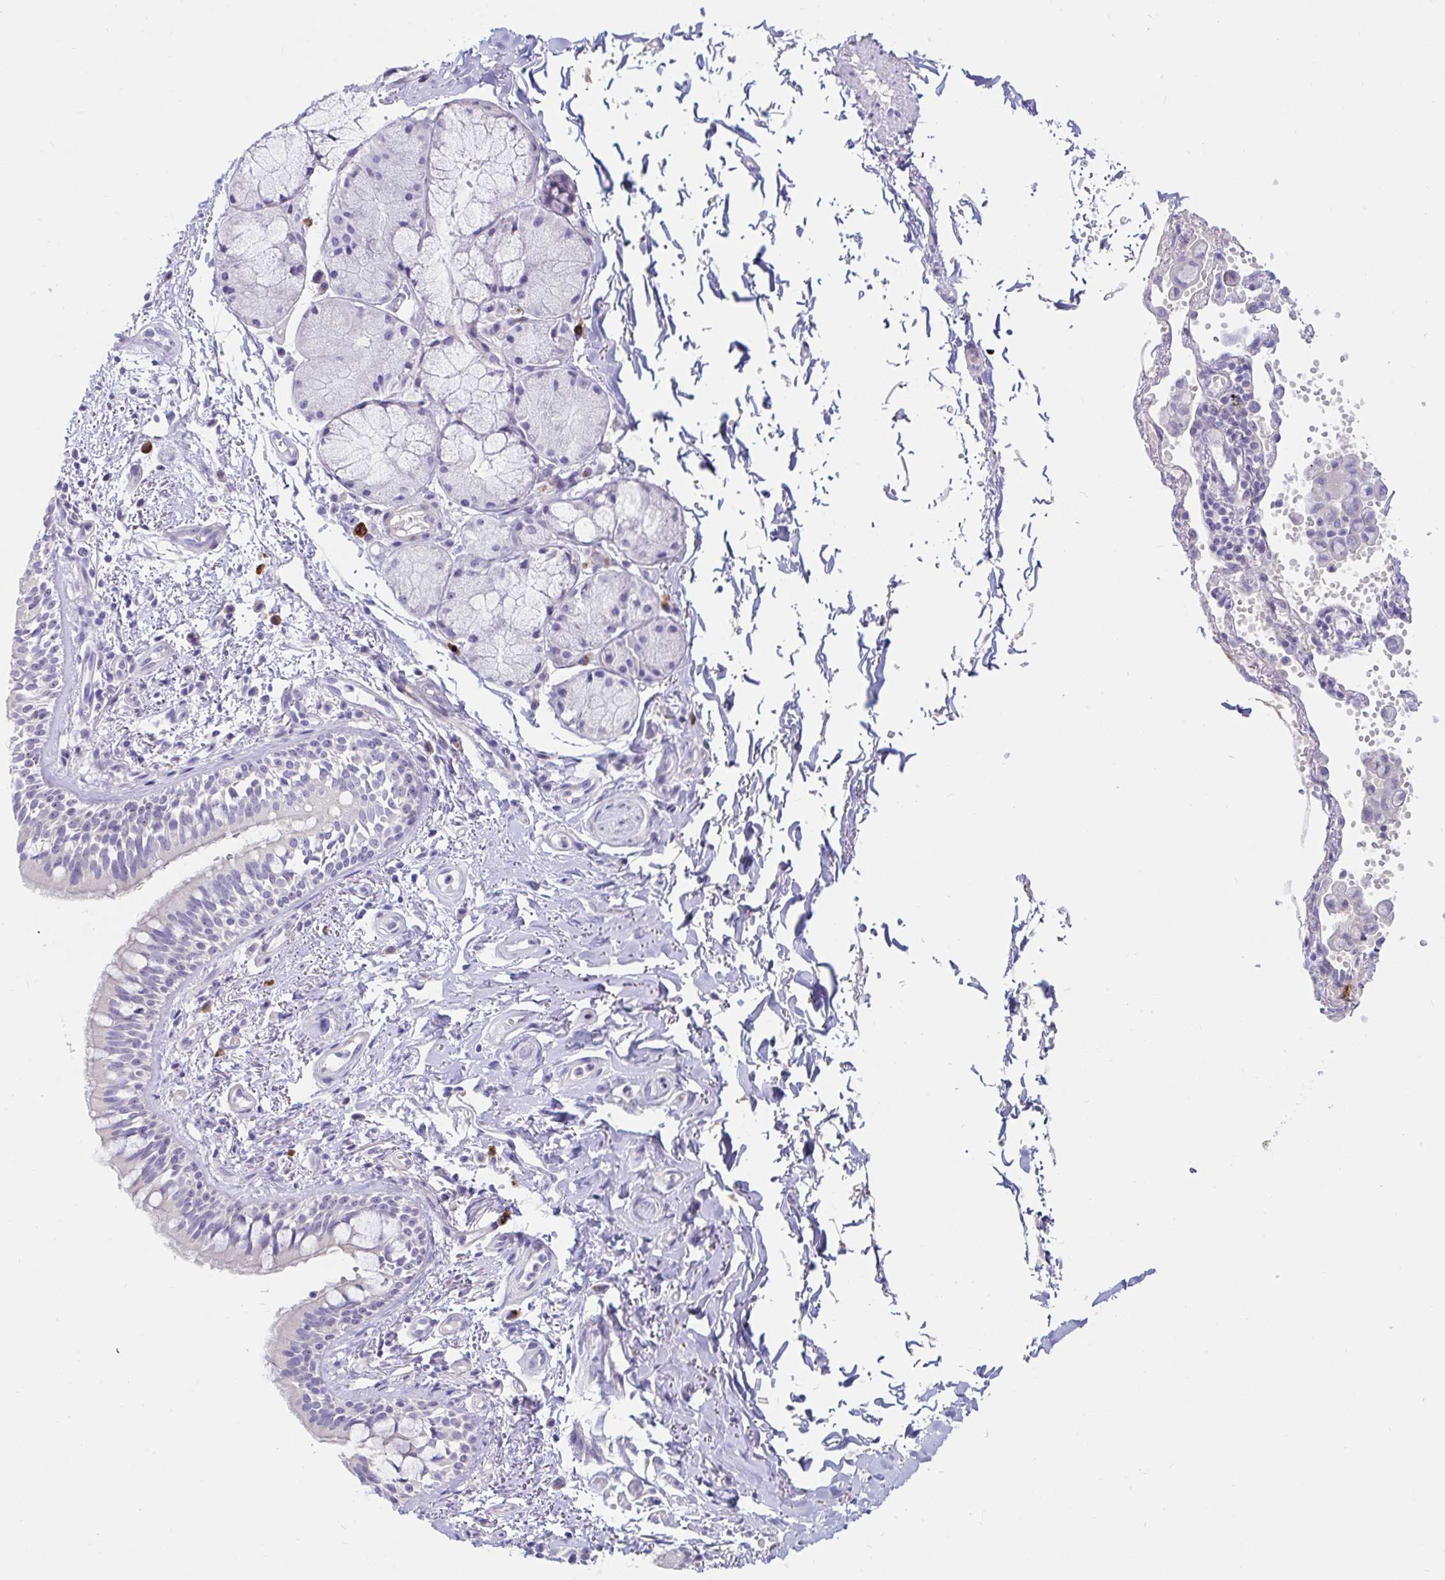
{"staining": {"intensity": "negative", "quantity": "none", "location": "none"}, "tissue": "bronchus", "cell_type": "Respiratory epithelial cells", "image_type": "normal", "snomed": [{"axis": "morphology", "description": "Normal tissue, NOS"}, {"axis": "topography", "description": "Lymph node"}, {"axis": "topography", "description": "Cartilage tissue"}, {"axis": "topography", "description": "Bronchus"}], "caption": "Immunohistochemical staining of benign bronchus exhibits no significant positivity in respiratory epithelial cells.", "gene": "C4orf17", "patient": {"sex": "female", "age": 70}}